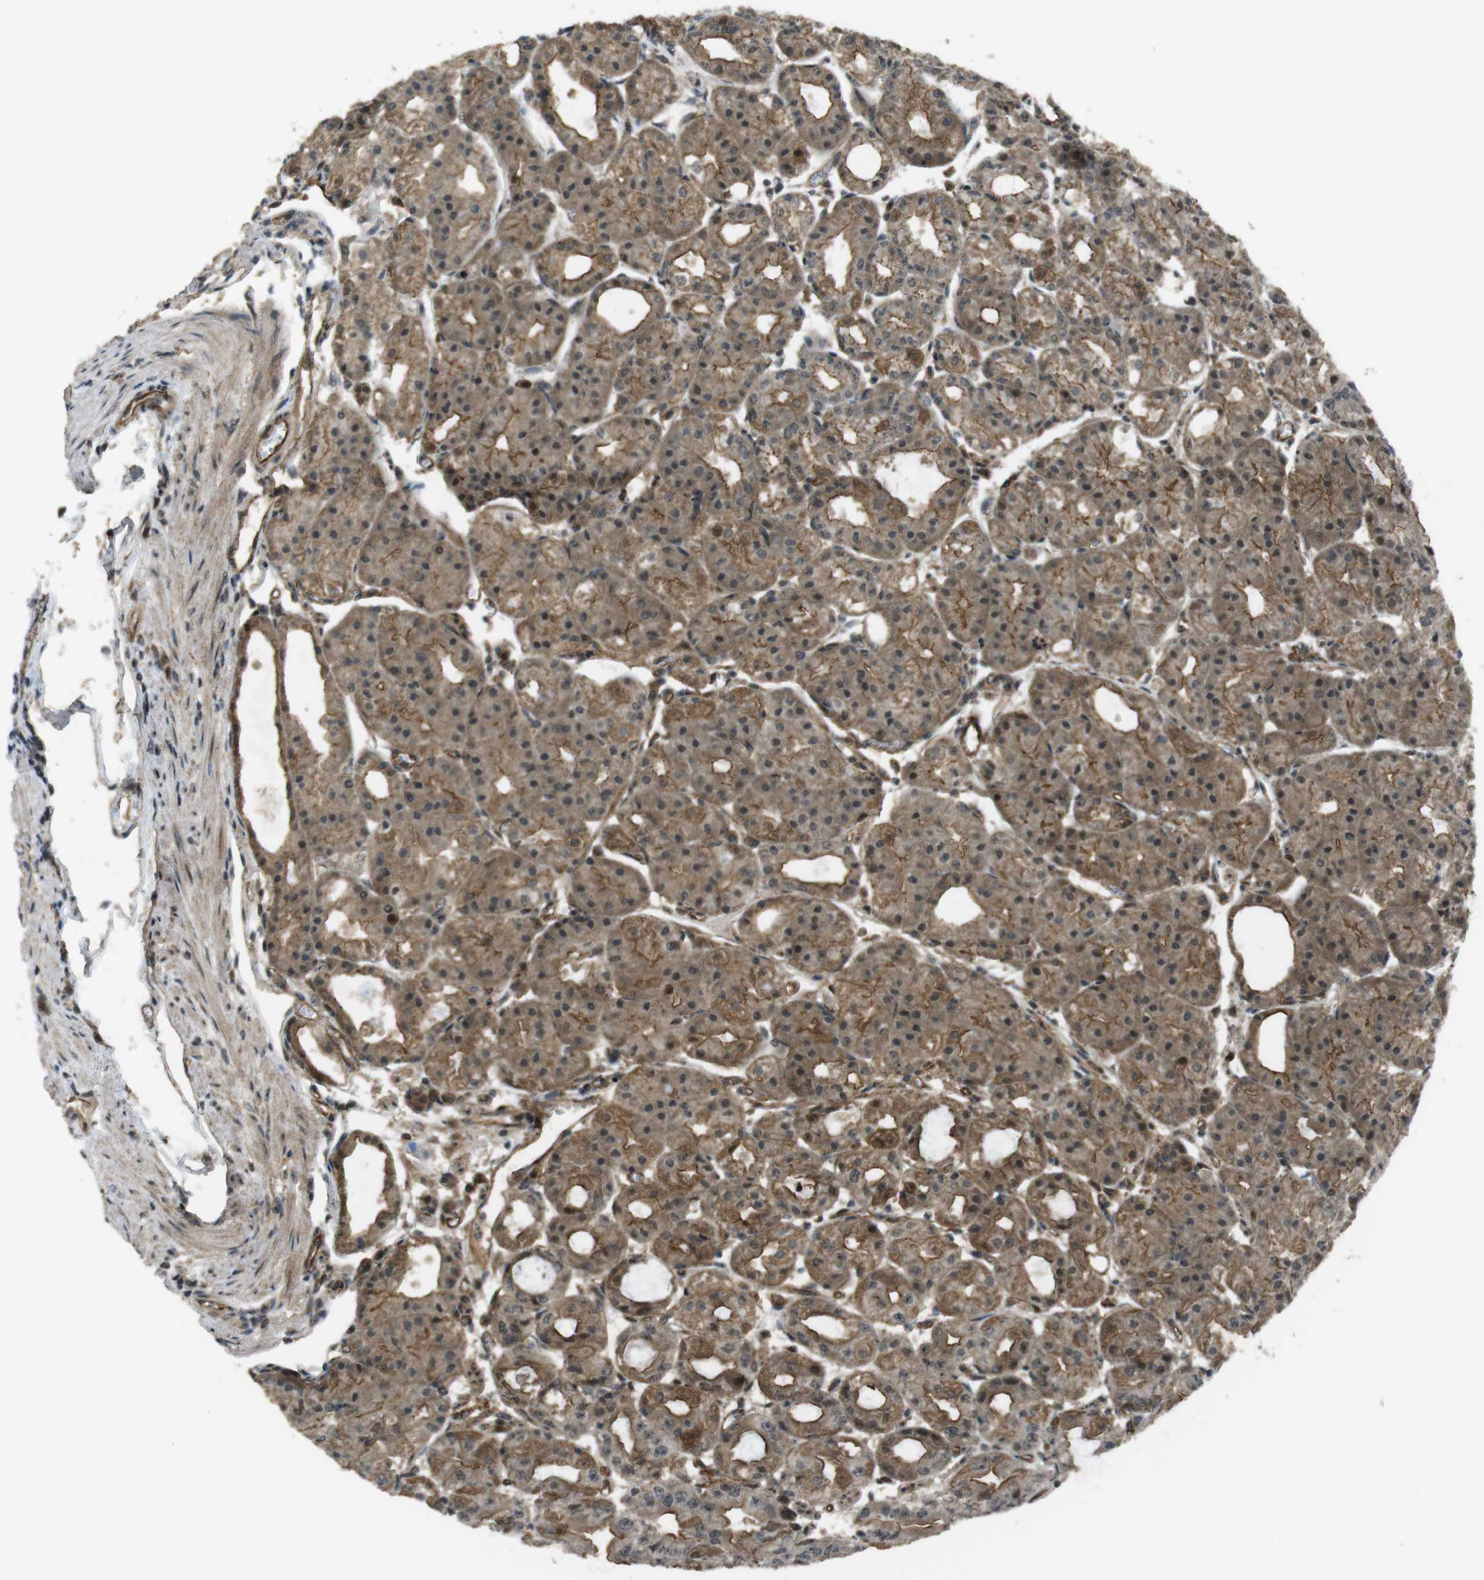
{"staining": {"intensity": "moderate", "quantity": ">75%", "location": "cytoplasmic/membranous,nuclear"}, "tissue": "stomach", "cell_type": "Glandular cells", "image_type": "normal", "snomed": [{"axis": "morphology", "description": "Normal tissue, NOS"}, {"axis": "topography", "description": "Stomach, lower"}], "caption": "This photomicrograph demonstrates immunohistochemistry (IHC) staining of benign human stomach, with medium moderate cytoplasmic/membranous,nuclear expression in about >75% of glandular cells.", "gene": "TIAM2", "patient": {"sex": "male", "age": 71}}